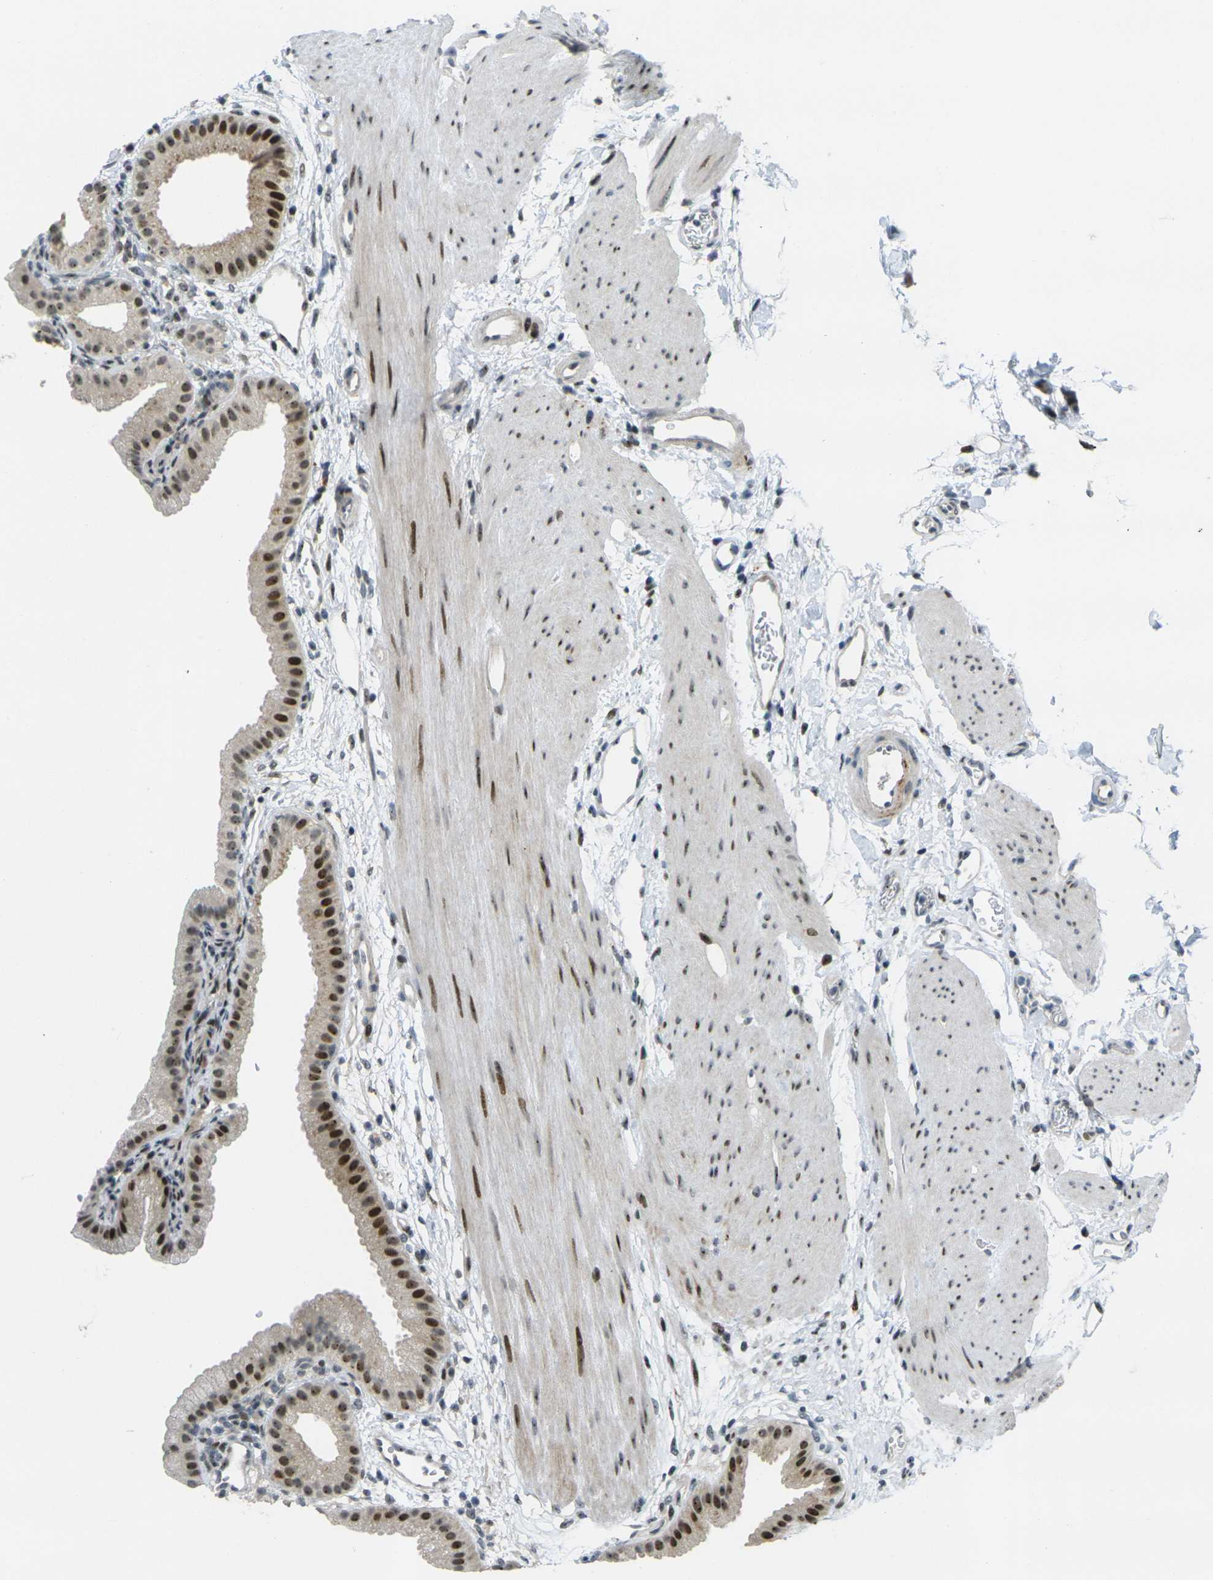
{"staining": {"intensity": "strong", "quantity": ">75%", "location": "nuclear"}, "tissue": "gallbladder", "cell_type": "Glandular cells", "image_type": "normal", "snomed": [{"axis": "morphology", "description": "Normal tissue, NOS"}, {"axis": "topography", "description": "Gallbladder"}], "caption": "Protein staining shows strong nuclear expression in about >75% of glandular cells in unremarkable gallbladder. (IHC, brightfield microscopy, high magnification).", "gene": "UBE2C", "patient": {"sex": "female", "age": 64}}